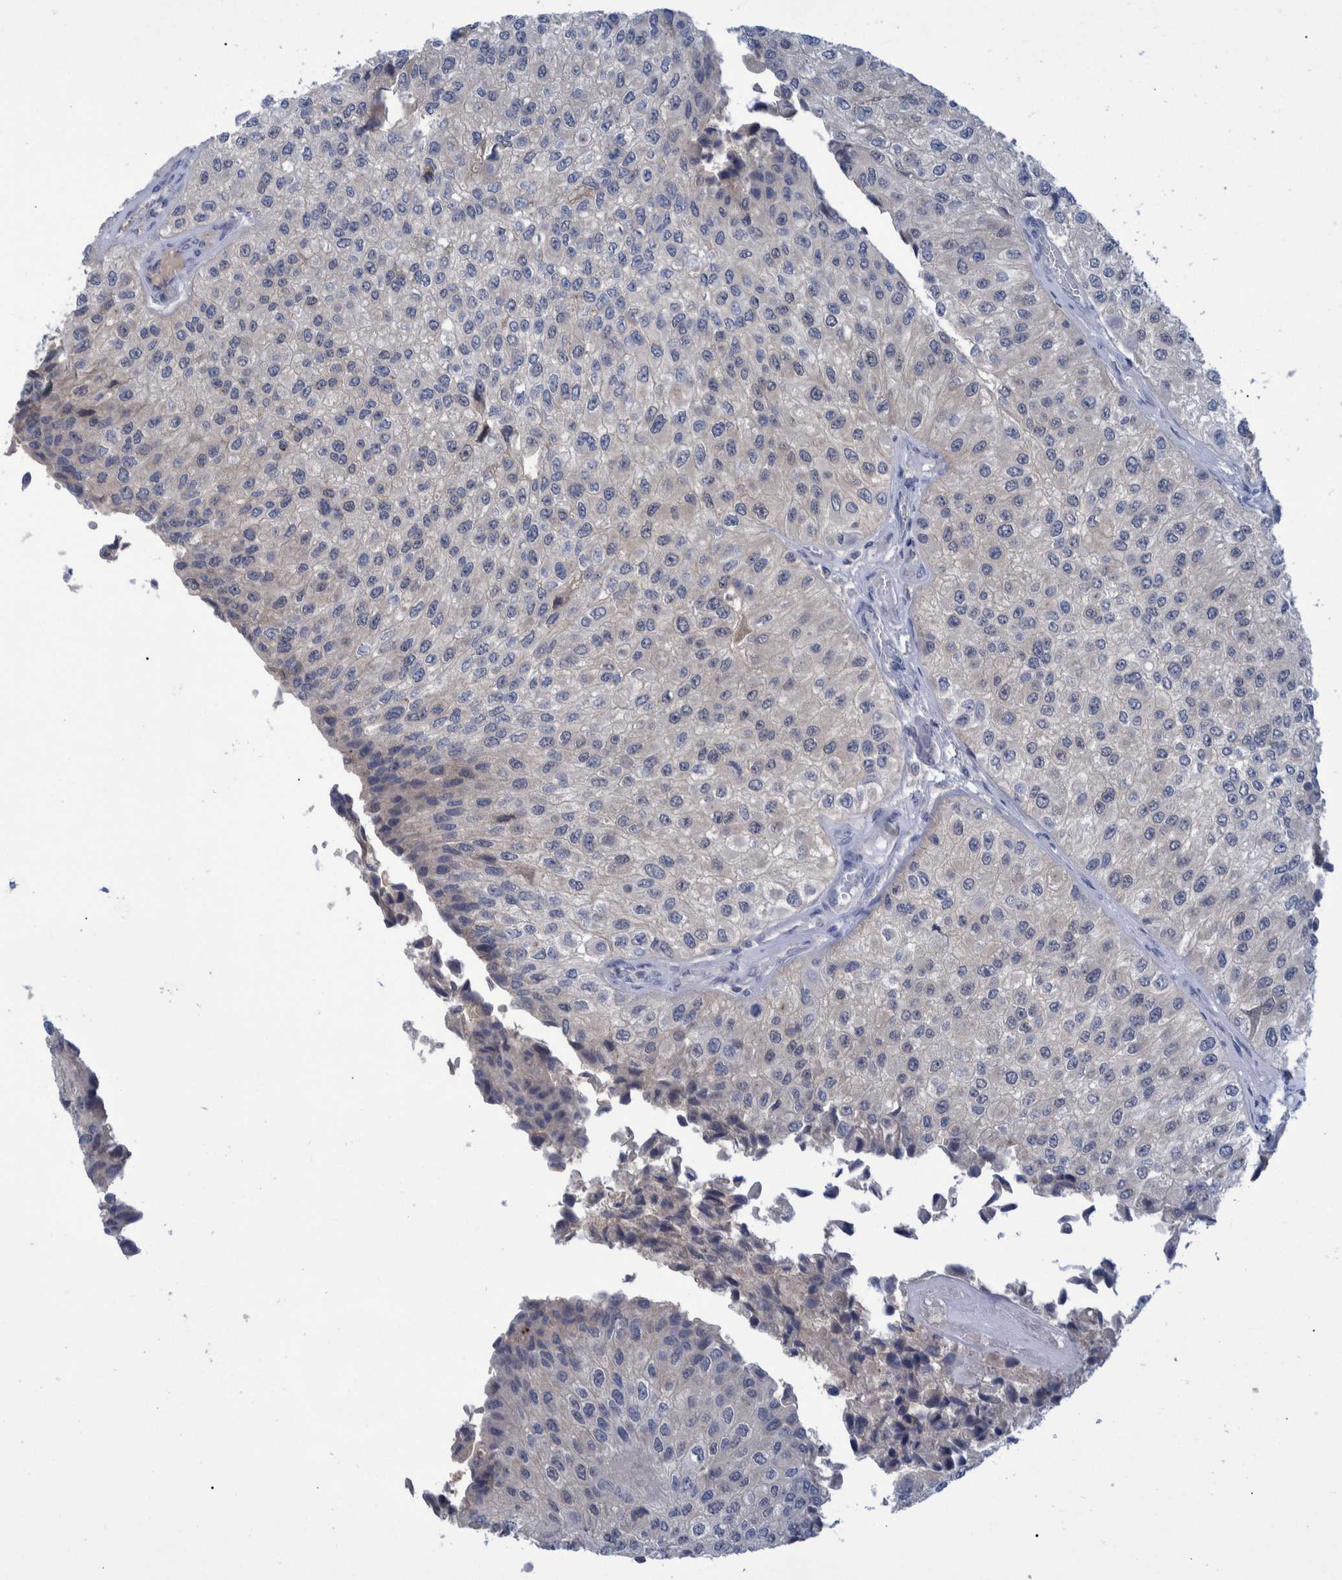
{"staining": {"intensity": "negative", "quantity": "none", "location": "none"}, "tissue": "urothelial cancer", "cell_type": "Tumor cells", "image_type": "cancer", "snomed": [{"axis": "morphology", "description": "Urothelial carcinoma, High grade"}, {"axis": "topography", "description": "Kidney"}, {"axis": "topography", "description": "Urinary bladder"}], "caption": "Human urothelial cancer stained for a protein using immunohistochemistry reveals no expression in tumor cells.", "gene": "PCYT2", "patient": {"sex": "male", "age": 77}}